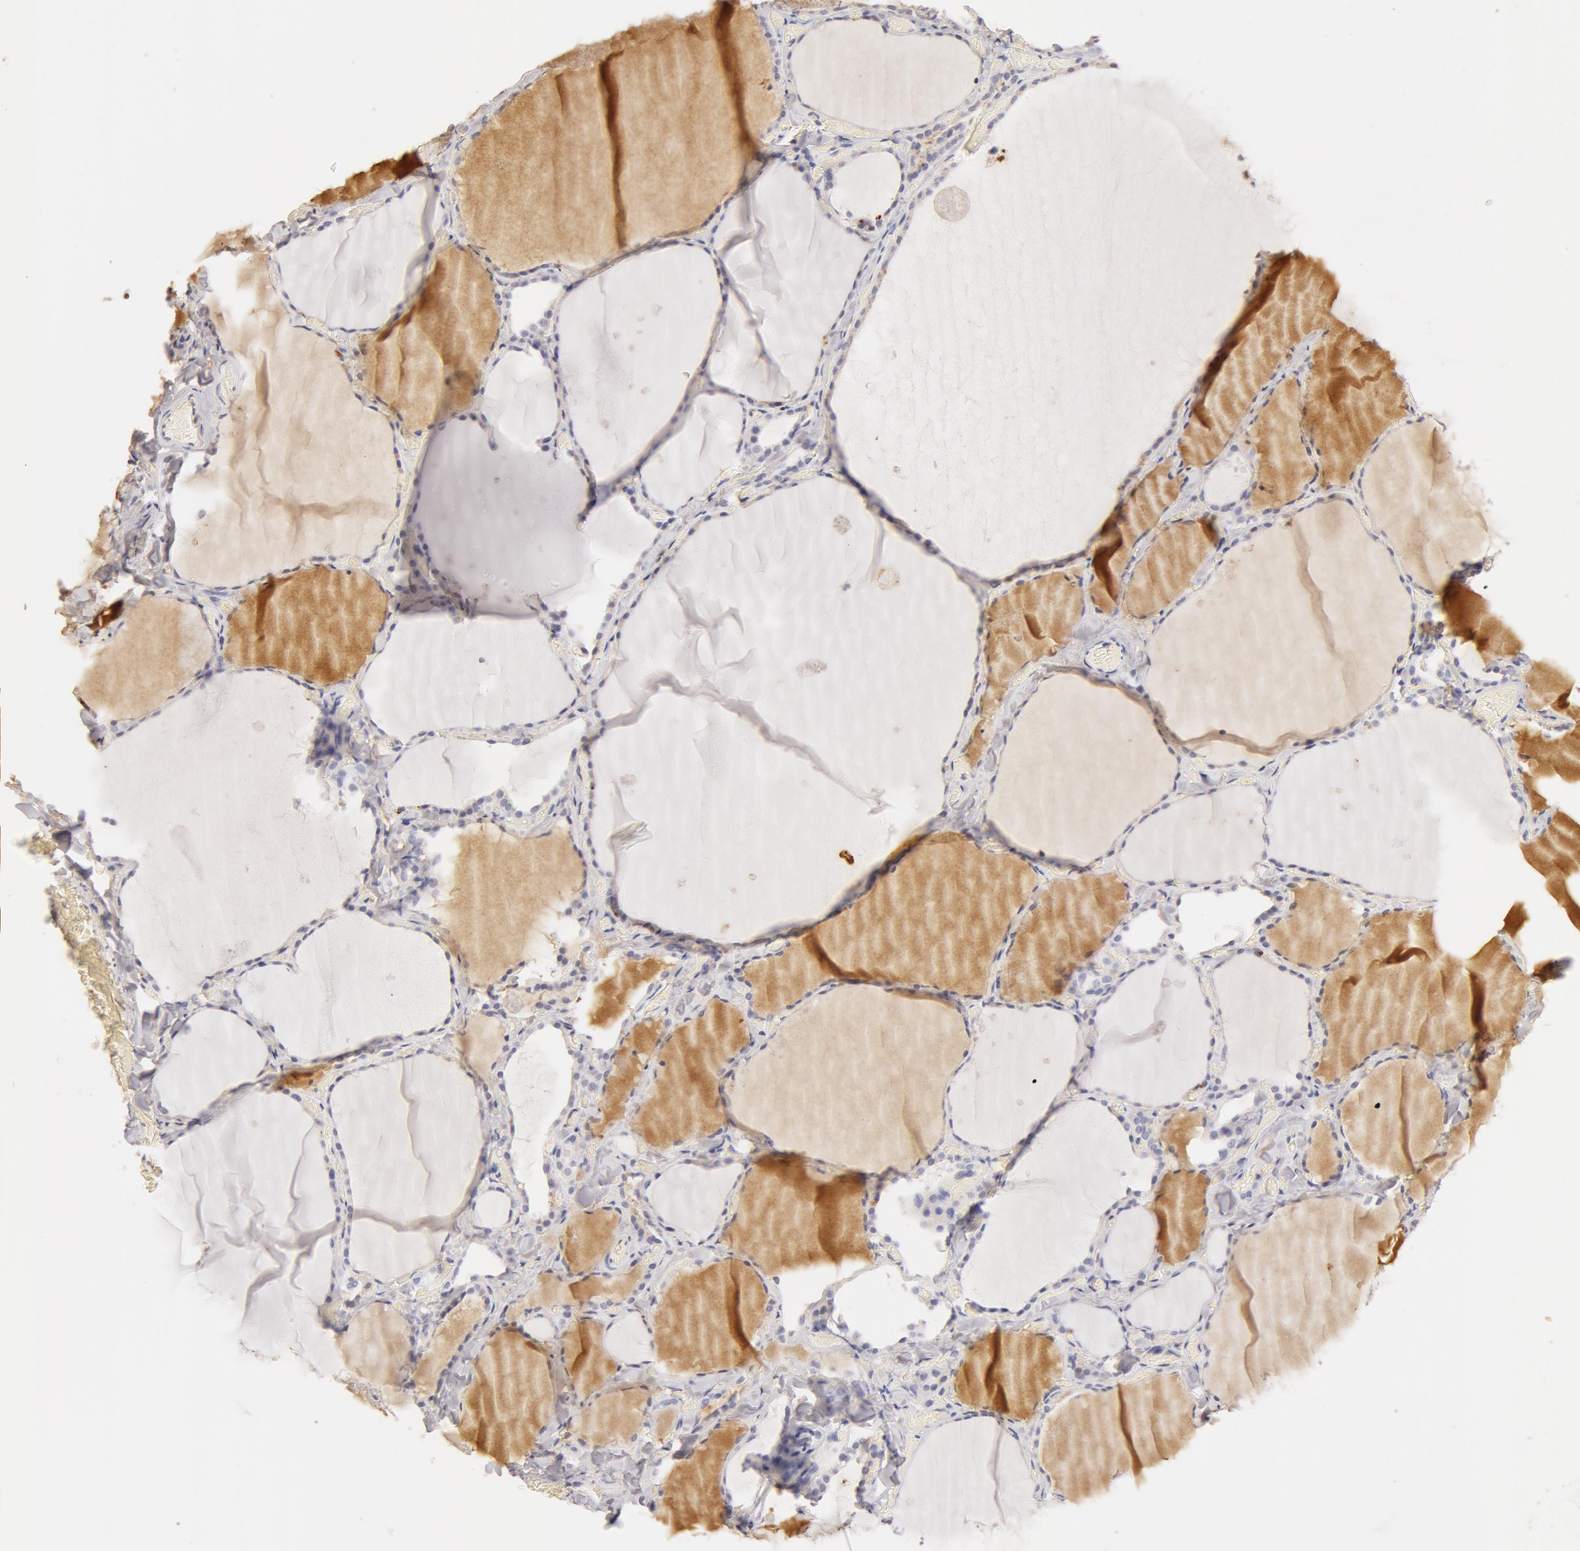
{"staining": {"intensity": "negative", "quantity": "none", "location": "none"}, "tissue": "thyroid gland", "cell_type": "Glandular cells", "image_type": "normal", "snomed": [{"axis": "morphology", "description": "Normal tissue, NOS"}, {"axis": "topography", "description": "Thyroid gland"}], "caption": "The immunohistochemistry (IHC) image has no significant positivity in glandular cells of thyroid gland.", "gene": "TF", "patient": {"sex": "male", "age": 34}}